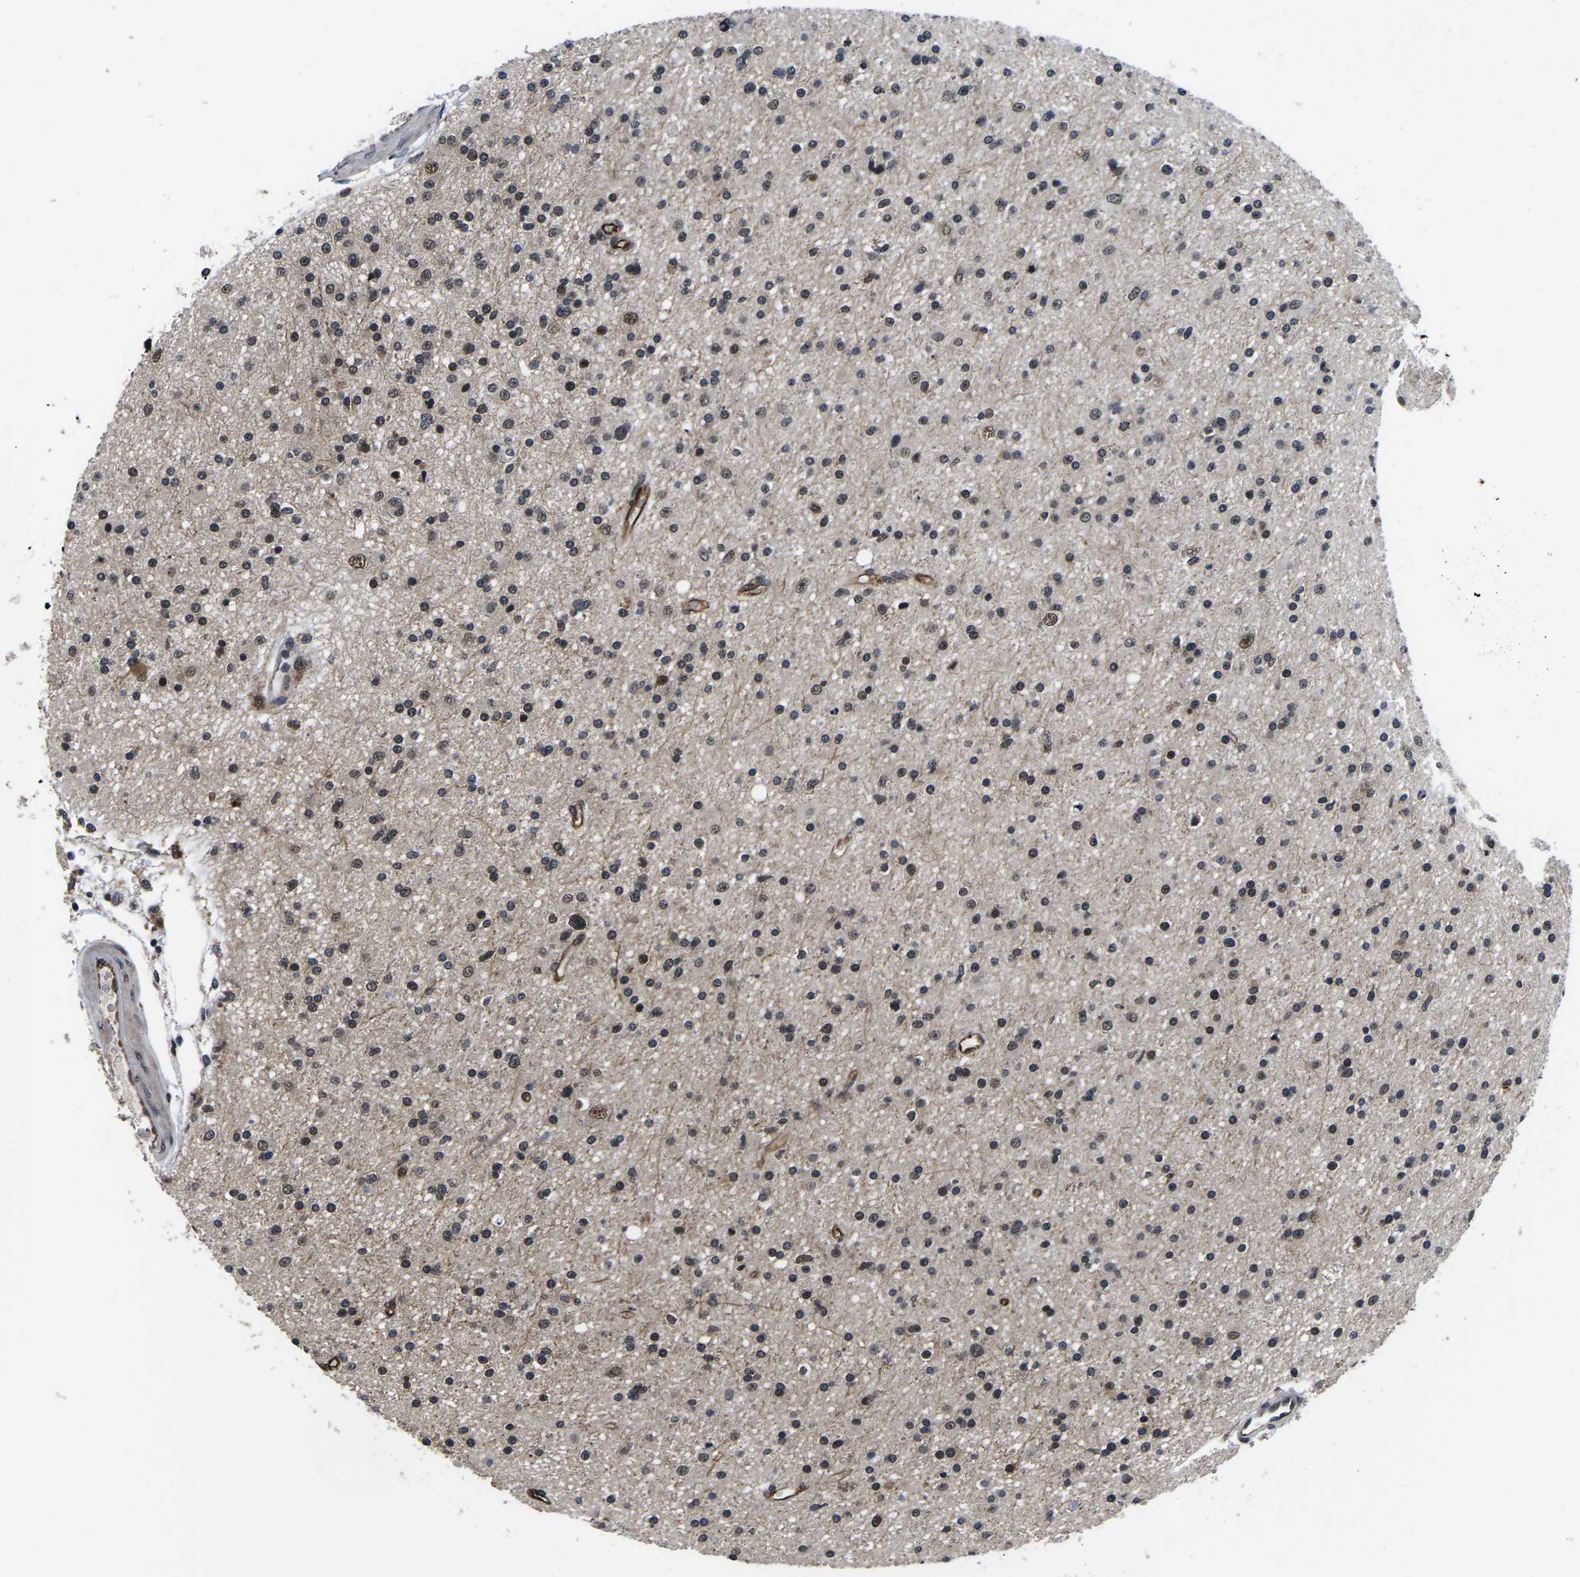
{"staining": {"intensity": "moderate", "quantity": "25%-75%", "location": "nuclear"}, "tissue": "glioma", "cell_type": "Tumor cells", "image_type": "cancer", "snomed": [{"axis": "morphology", "description": "Glioma, malignant, High grade"}, {"axis": "topography", "description": "Brain"}], "caption": "Human glioma stained with a protein marker shows moderate staining in tumor cells.", "gene": "CCNE1", "patient": {"sex": "male", "age": 33}}